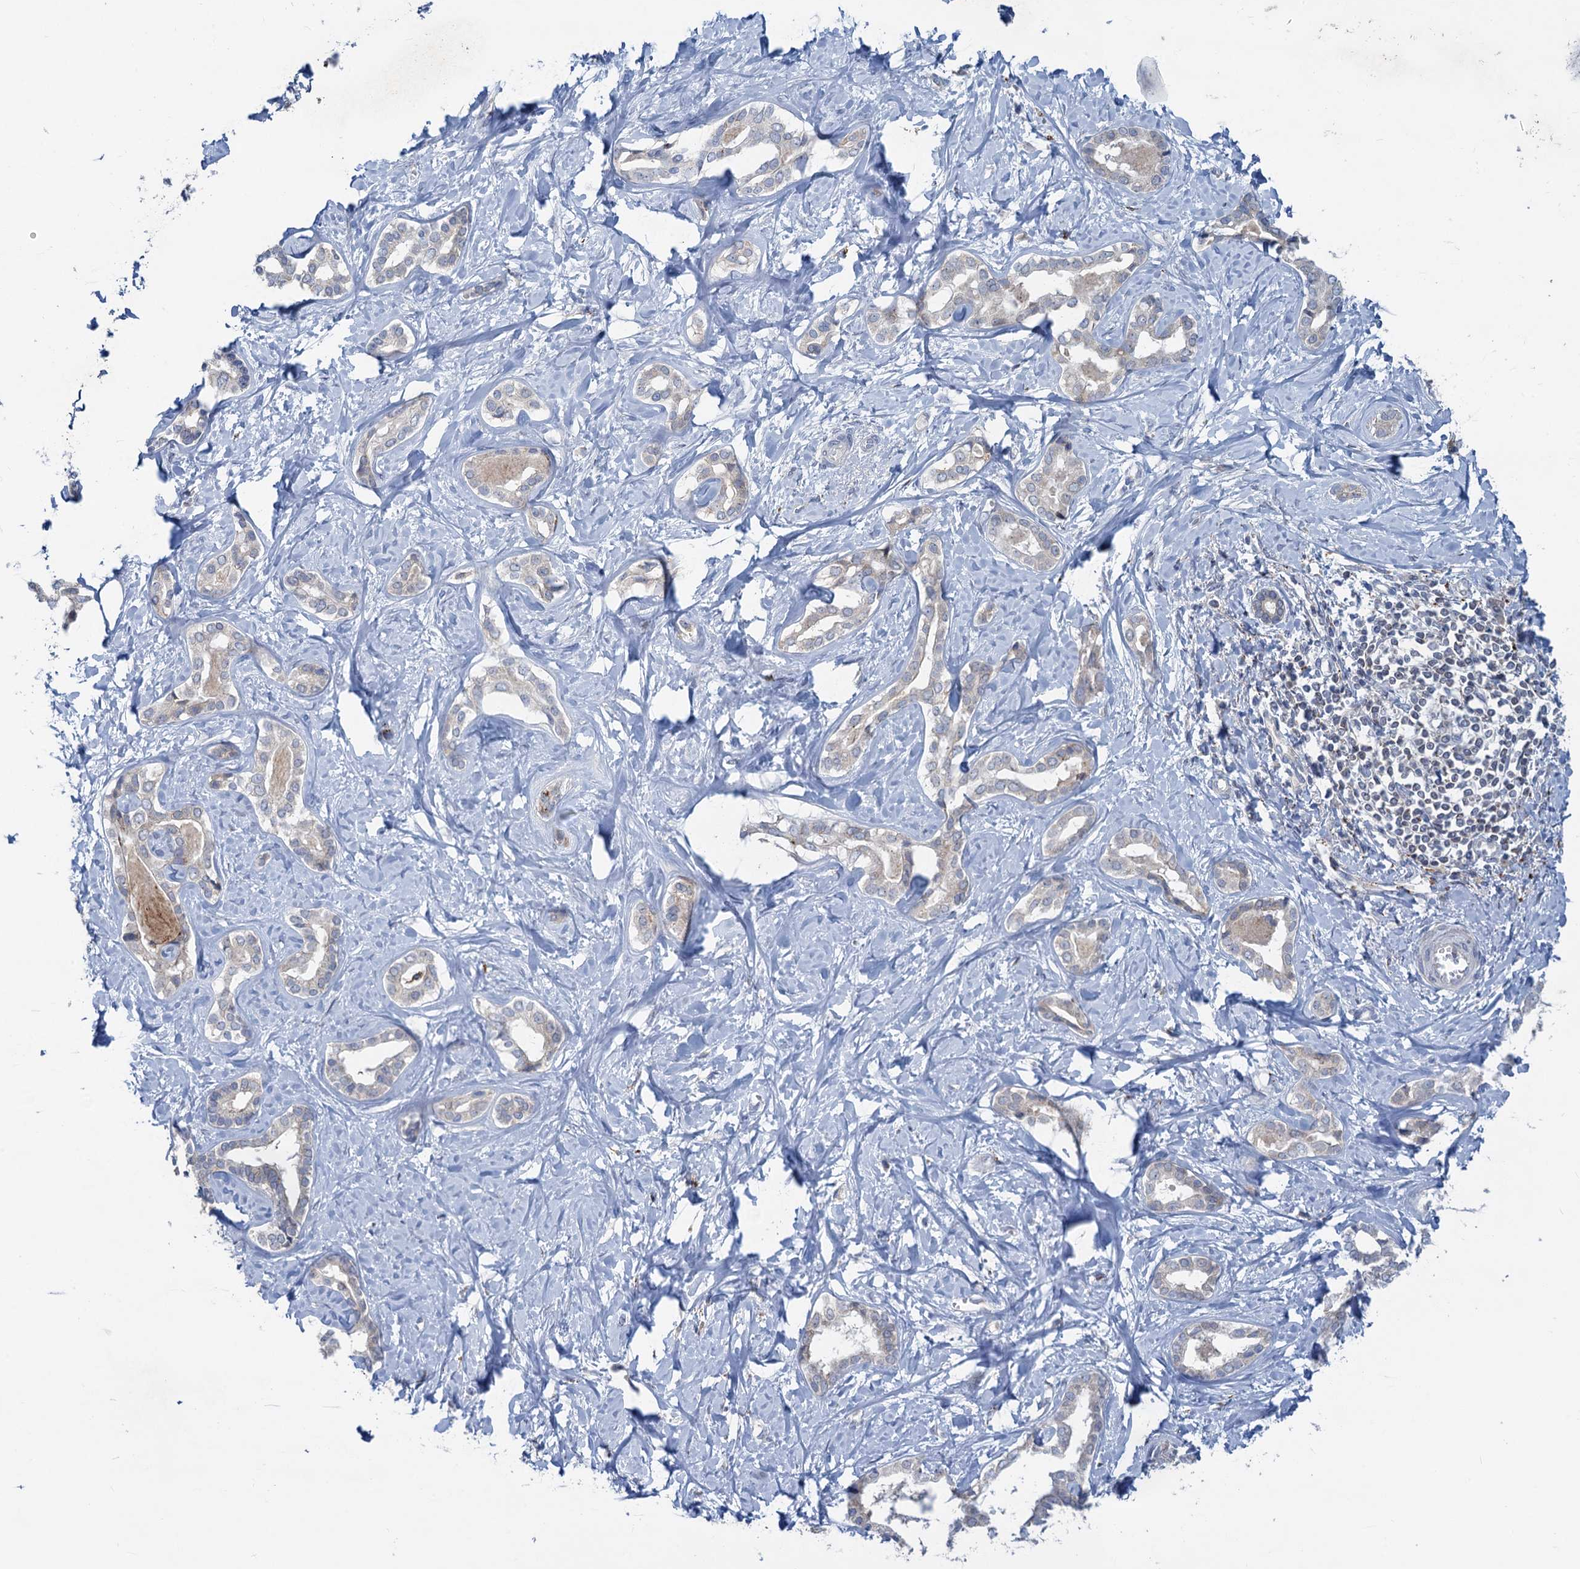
{"staining": {"intensity": "negative", "quantity": "none", "location": "none"}, "tissue": "liver cancer", "cell_type": "Tumor cells", "image_type": "cancer", "snomed": [{"axis": "morphology", "description": "Cholangiocarcinoma"}, {"axis": "topography", "description": "Liver"}], "caption": "Liver cholangiocarcinoma was stained to show a protein in brown. There is no significant staining in tumor cells.", "gene": "ANKS3", "patient": {"sex": "female", "age": 77}}